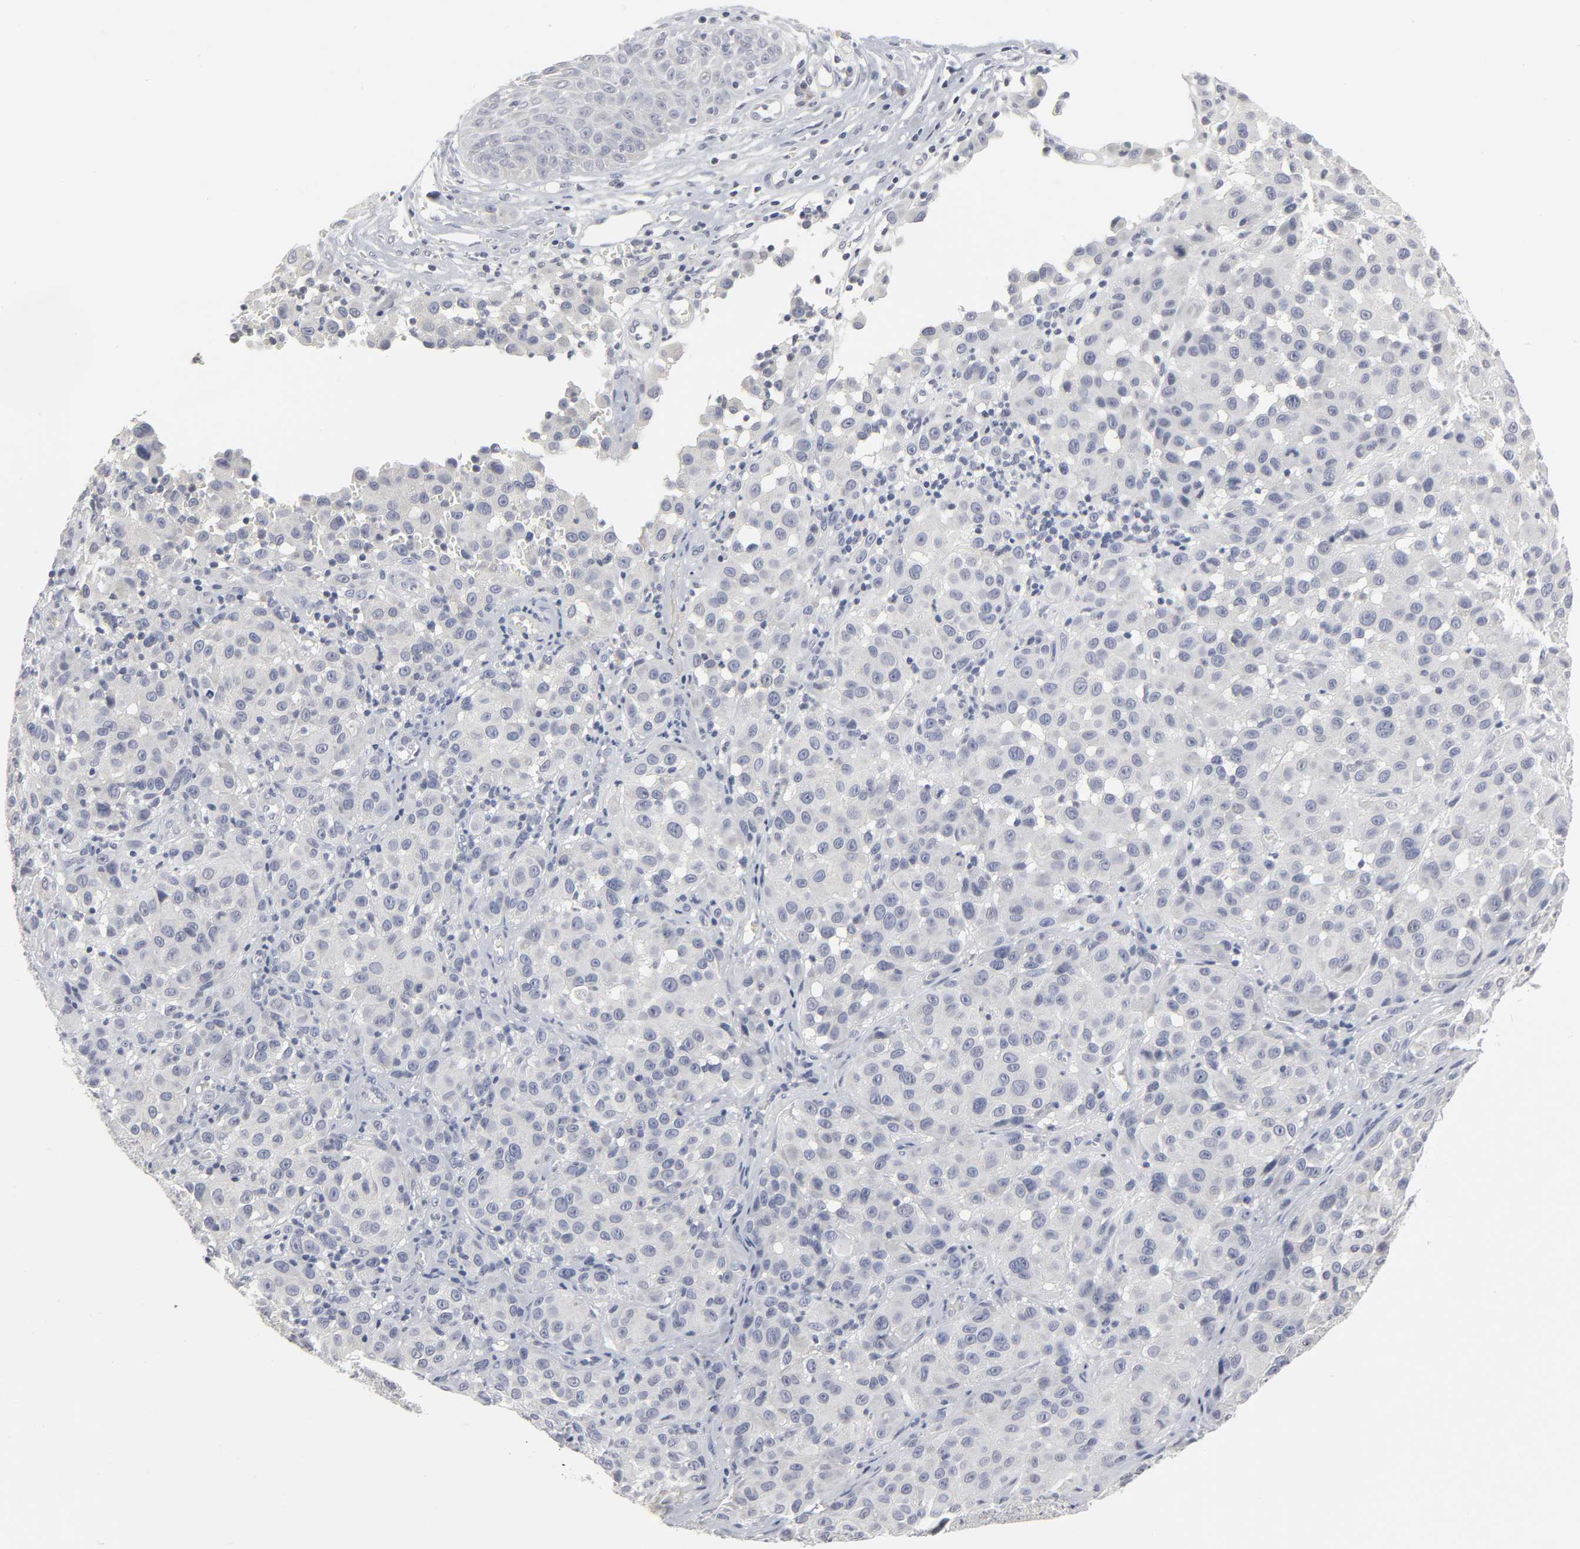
{"staining": {"intensity": "negative", "quantity": "none", "location": "none"}, "tissue": "melanoma", "cell_type": "Tumor cells", "image_type": "cancer", "snomed": [{"axis": "morphology", "description": "Malignant melanoma, NOS"}, {"axis": "topography", "description": "Skin"}], "caption": "Protein analysis of malignant melanoma demonstrates no significant positivity in tumor cells.", "gene": "TCAP", "patient": {"sex": "female", "age": 21}}